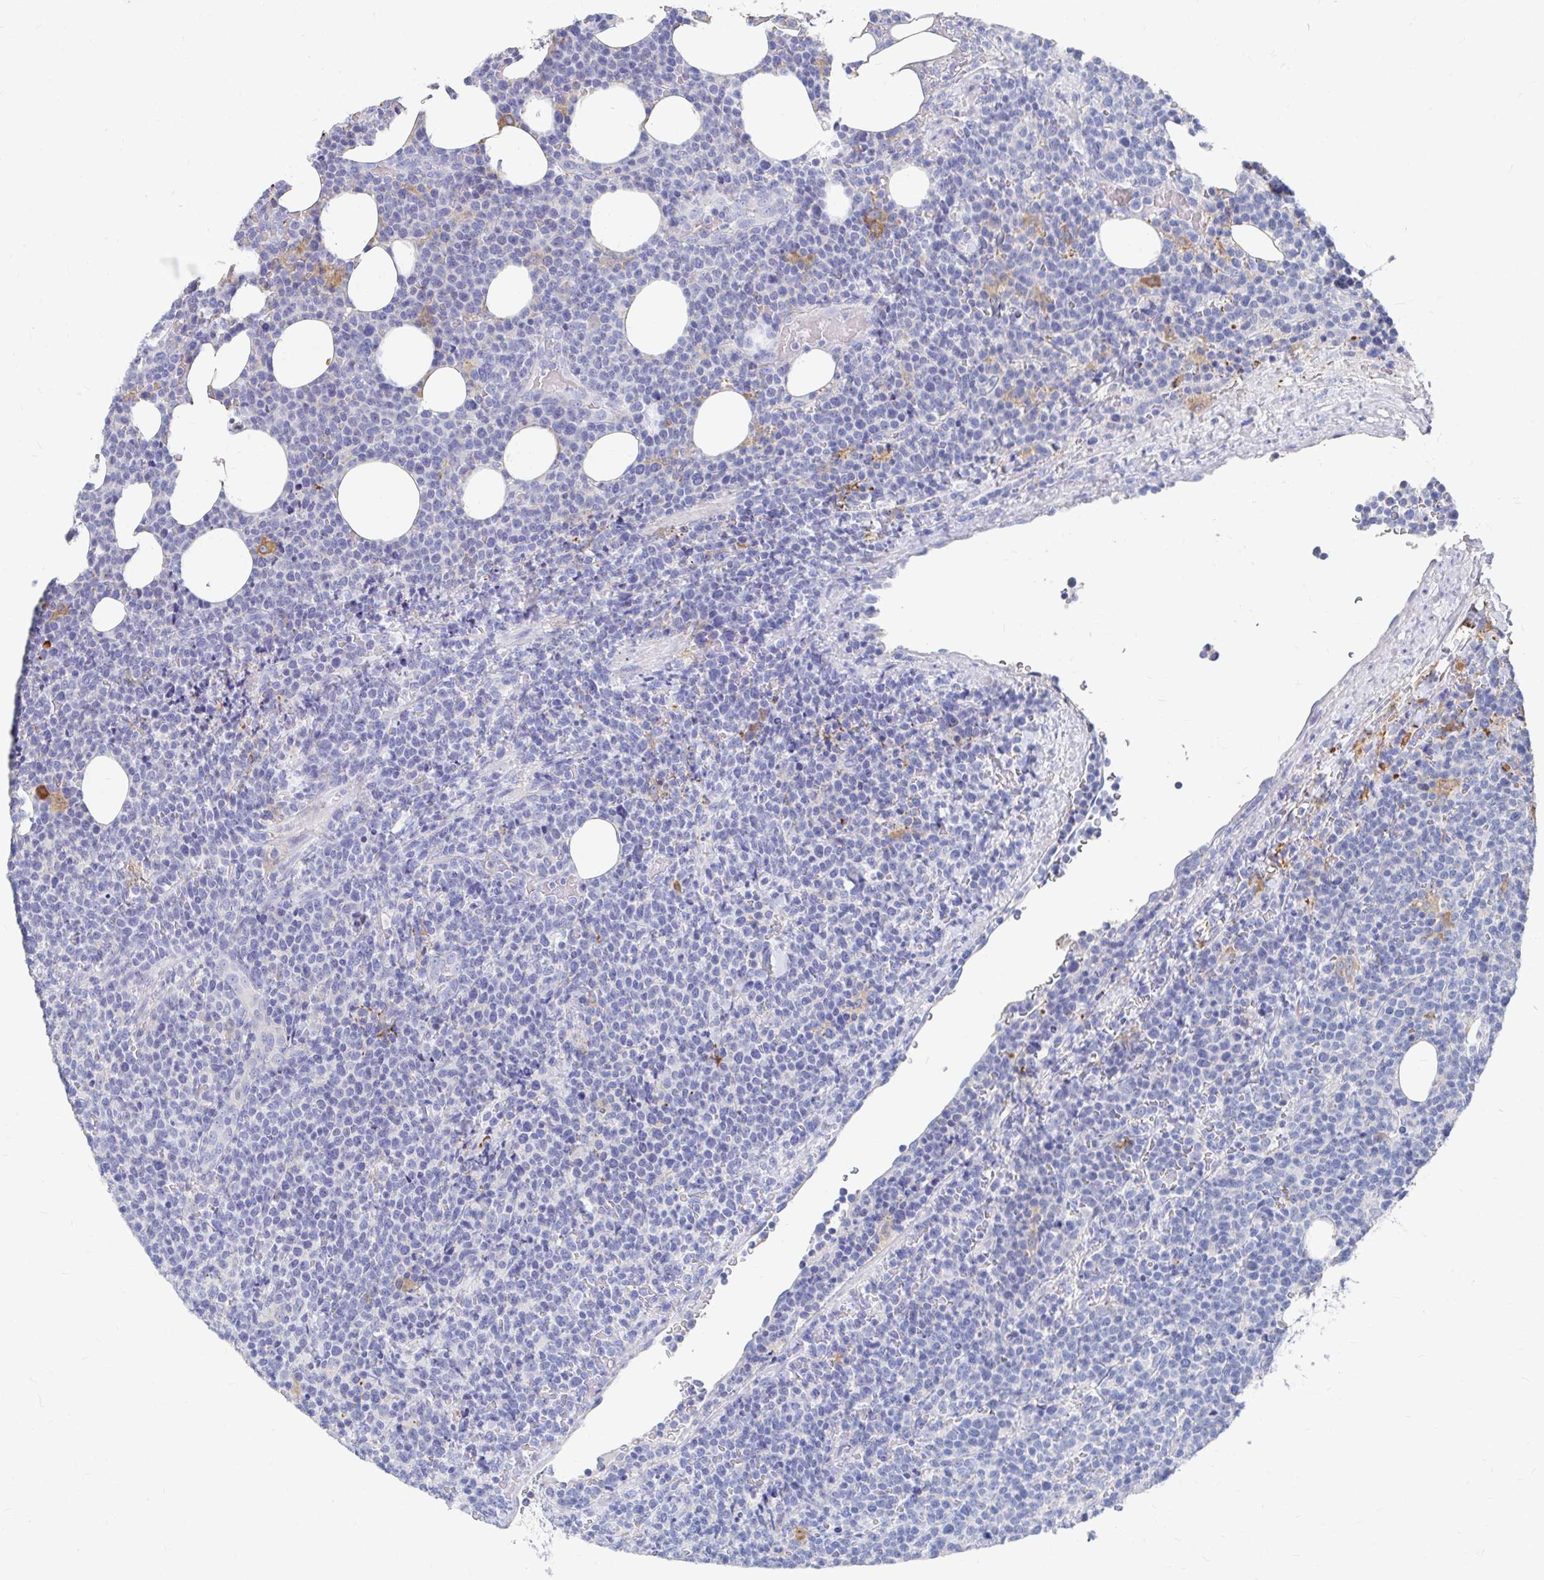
{"staining": {"intensity": "negative", "quantity": "none", "location": "none"}, "tissue": "lymphoma", "cell_type": "Tumor cells", "image_type": "cancer", "snomed": [{"axis": "morphology", "description": "Malignant lymphoma, non-Hodgkin's type, High grade"}, {"axis": "topography", "description": "Lymph node"}], "caption": "High-grade malignant lymphoma, non-Hodgkin's type was stained to show a protein in brown. There is no significant staining in tumor cells.", "gene": "LAMC3", "patient": {"sex": "male", "age": 61}}